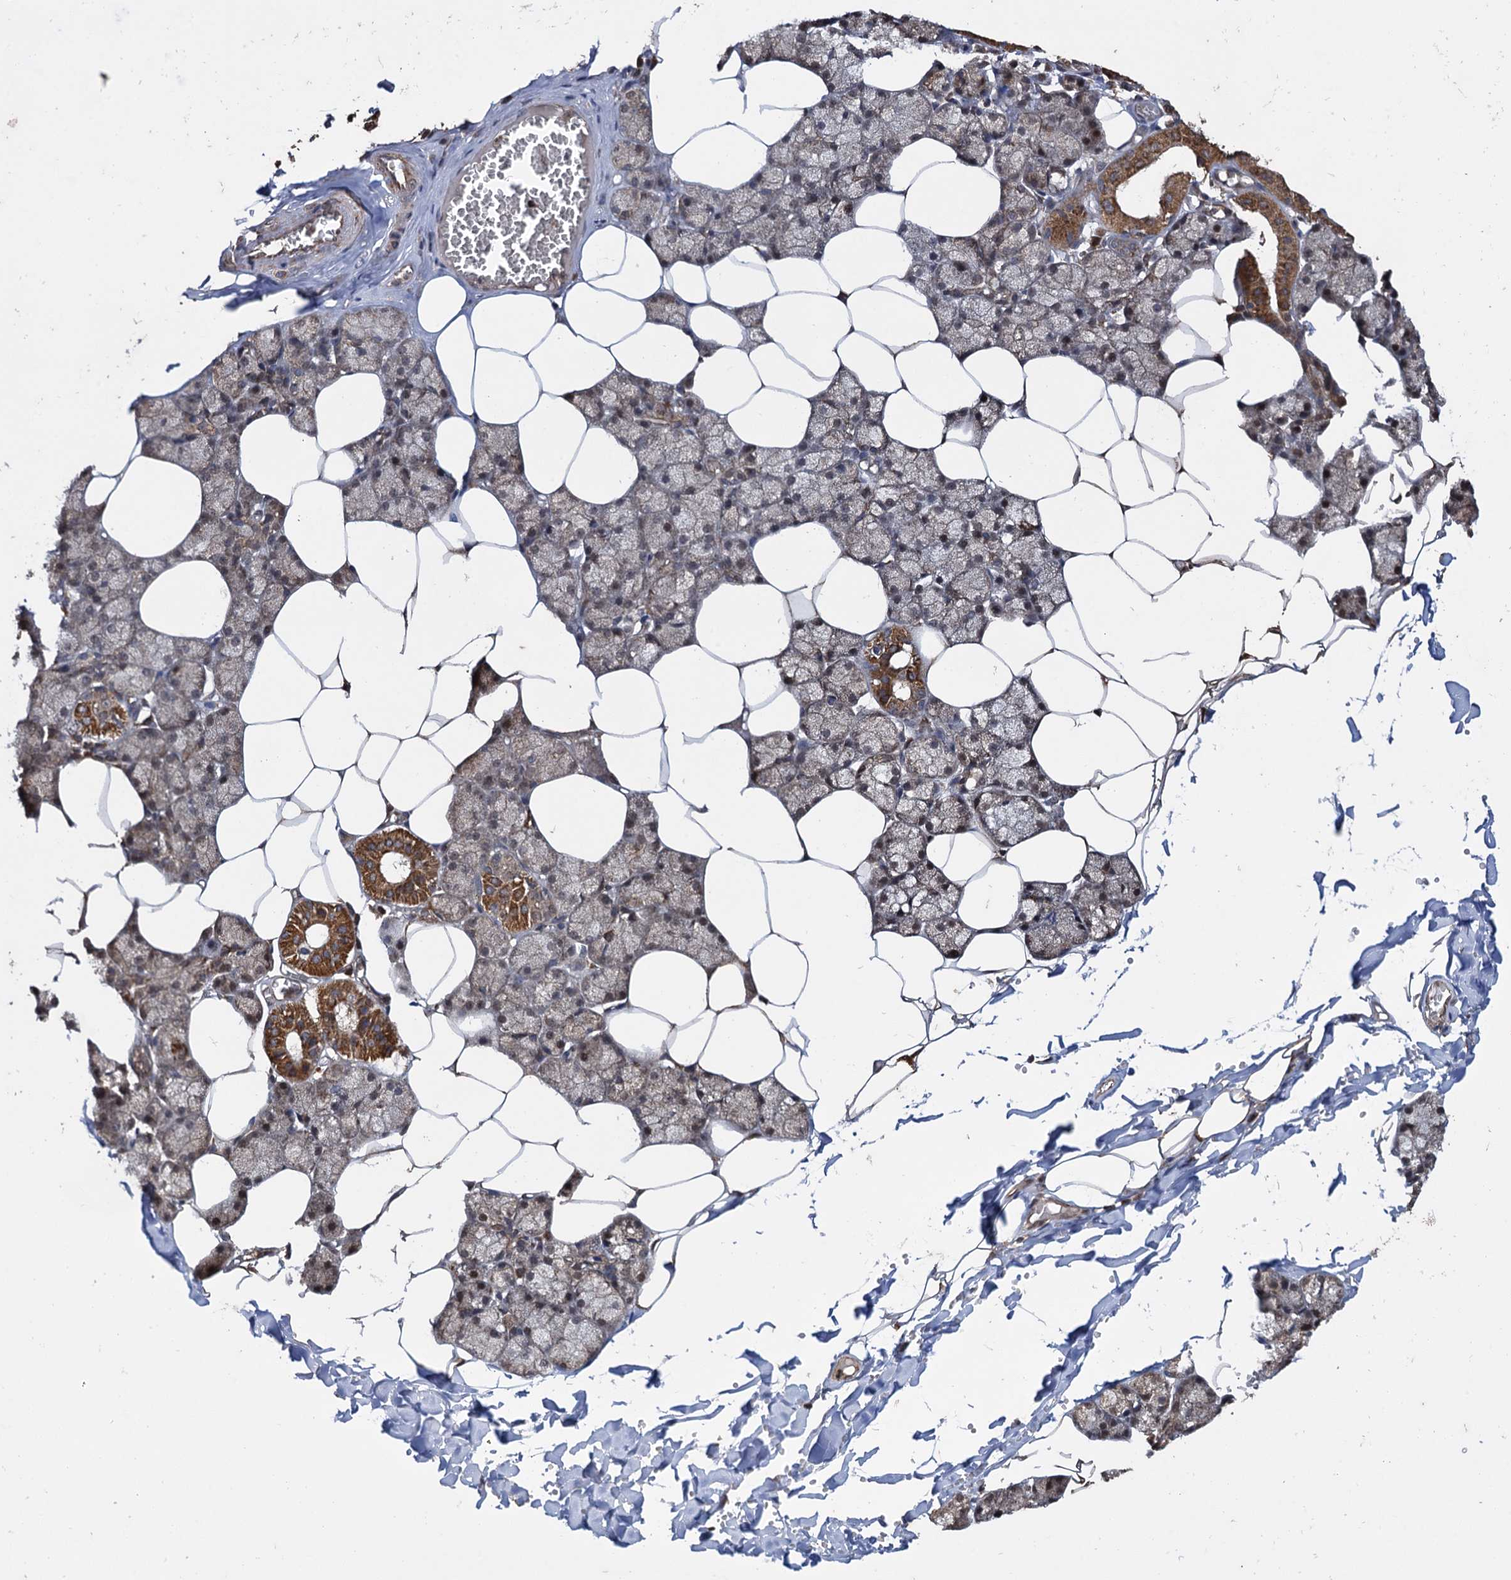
{"staining": {"intensity": "strong", "quantity": "25%-75%", "location": "cytoplasmic/membranous"}, "tissue": "salivary gland", "cell_type": "Glandular cells", "image_type": "normal", "snomed": [{"axis": "morphology", "description": "Normal tissue, NOS"}, {"axis": "topography", "description": "Salivary gland"}], "caption": "Protein expression analysis of unremarkable human salivary gland reveals strong cytoplasmic/membranous expression in approximately 25%-75% of glandular cells.", "gene": "HAUS1", "patient": {"sex": "male", "age": 62}}